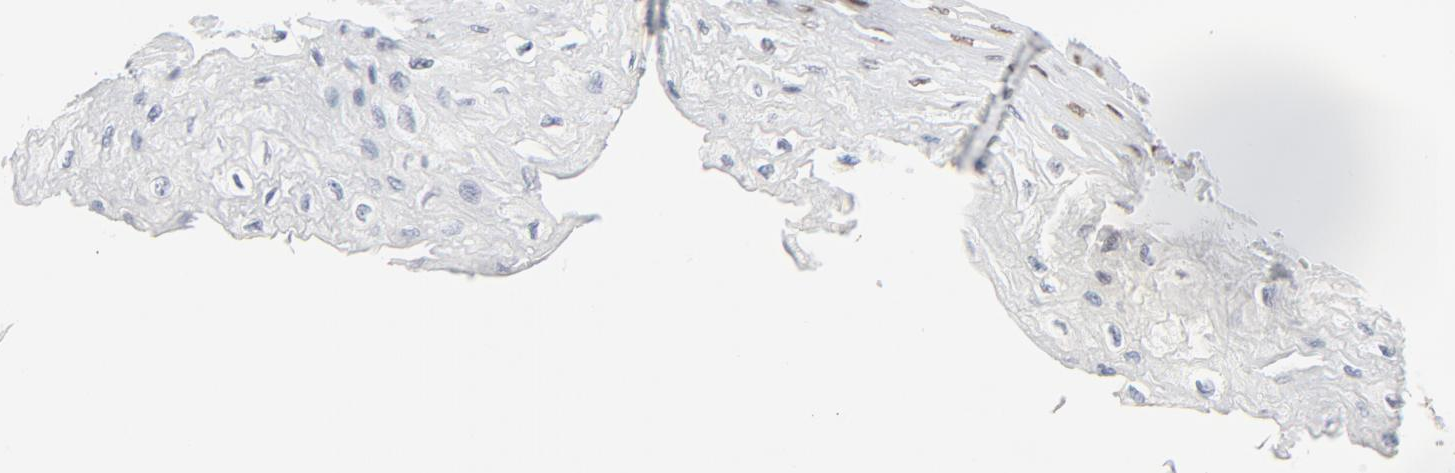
{"staining": {"intensity": "strong", "quantity": ">75%", "location": "nuclear"}, "tissue": "esophagus", "cell_type": "Squamous epithelial cells", "image_type": "normal", "snomed": [{"axis": "morphology", "description": "Normal tissue, NOS"}, {"axis": "topography", "description": "Esophagus"}], "caption": "DAB (3,3'-diaminobenzidine) immunohistochemical staining of benign human esophagus exhibits strong nuclear protein expression in about >75% of squamous epithelial cells. (IHC, brightfield microscopy, high magnification).", "gene": "GTF2H1", "patient": {"sex": "female", "age": 72}}